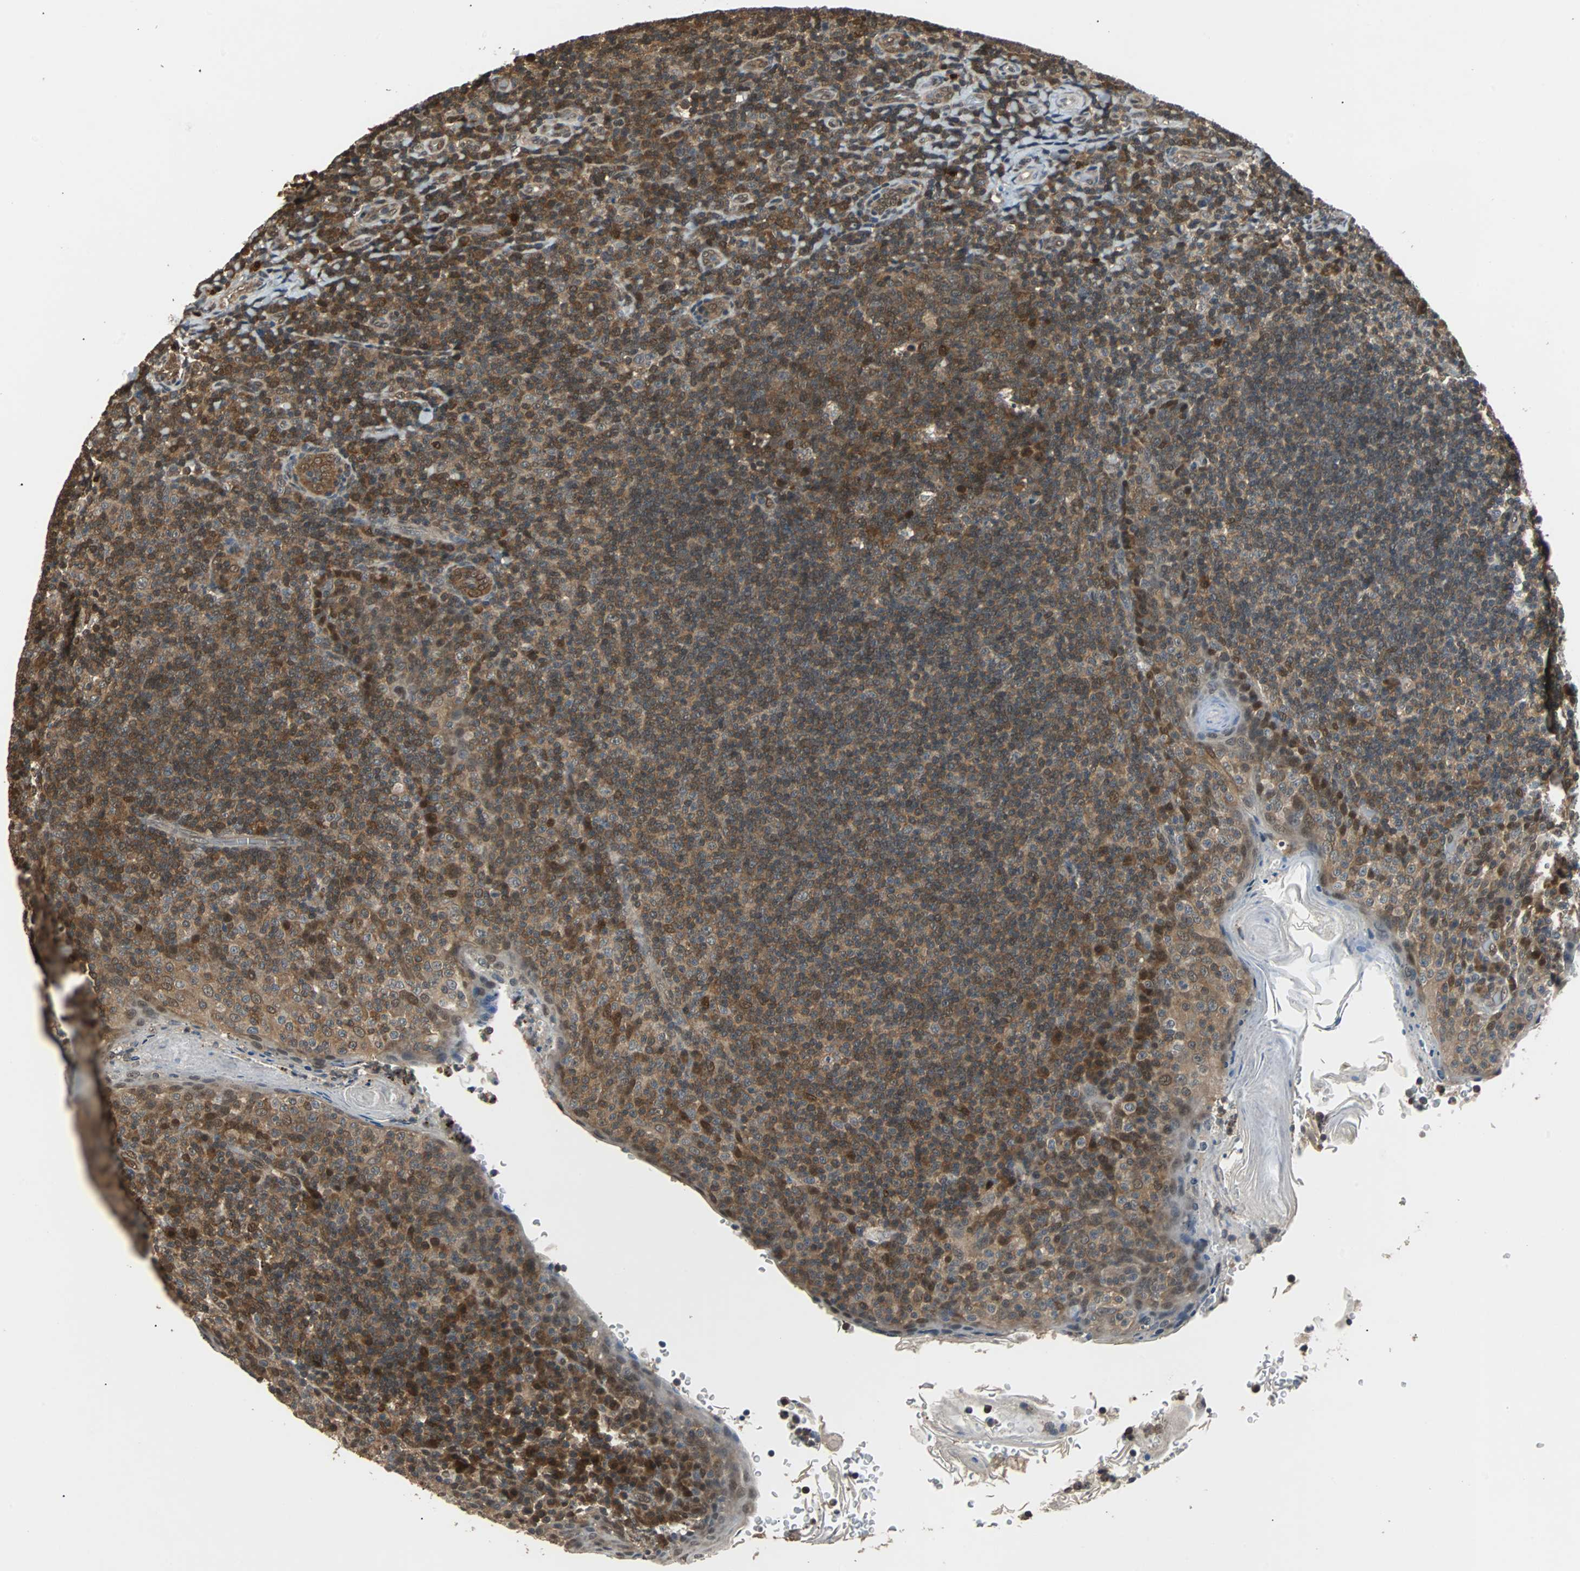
{"staining": {"intensity": "moderate", "quantity": ">75%", "location": "cytoplasmic/membranous,nuclear"}, "tissue": "tonsil", "cell_type": "Germinal center cells", "image_type": "normal", "snomed": [{"axis": "morphology", "description": "Normal tissue, NOS"}, {"axis": "topography", "description": "Tonsil"}], "caption": "Human tonsil stained for a protein (brown) demonstrates moderate cytoplasmic/membranous,nuclear positive staining in approximately >75% of germinal center cells.", "gene": "PRDX6", "patient": {"sex": "male", "age": 17}}